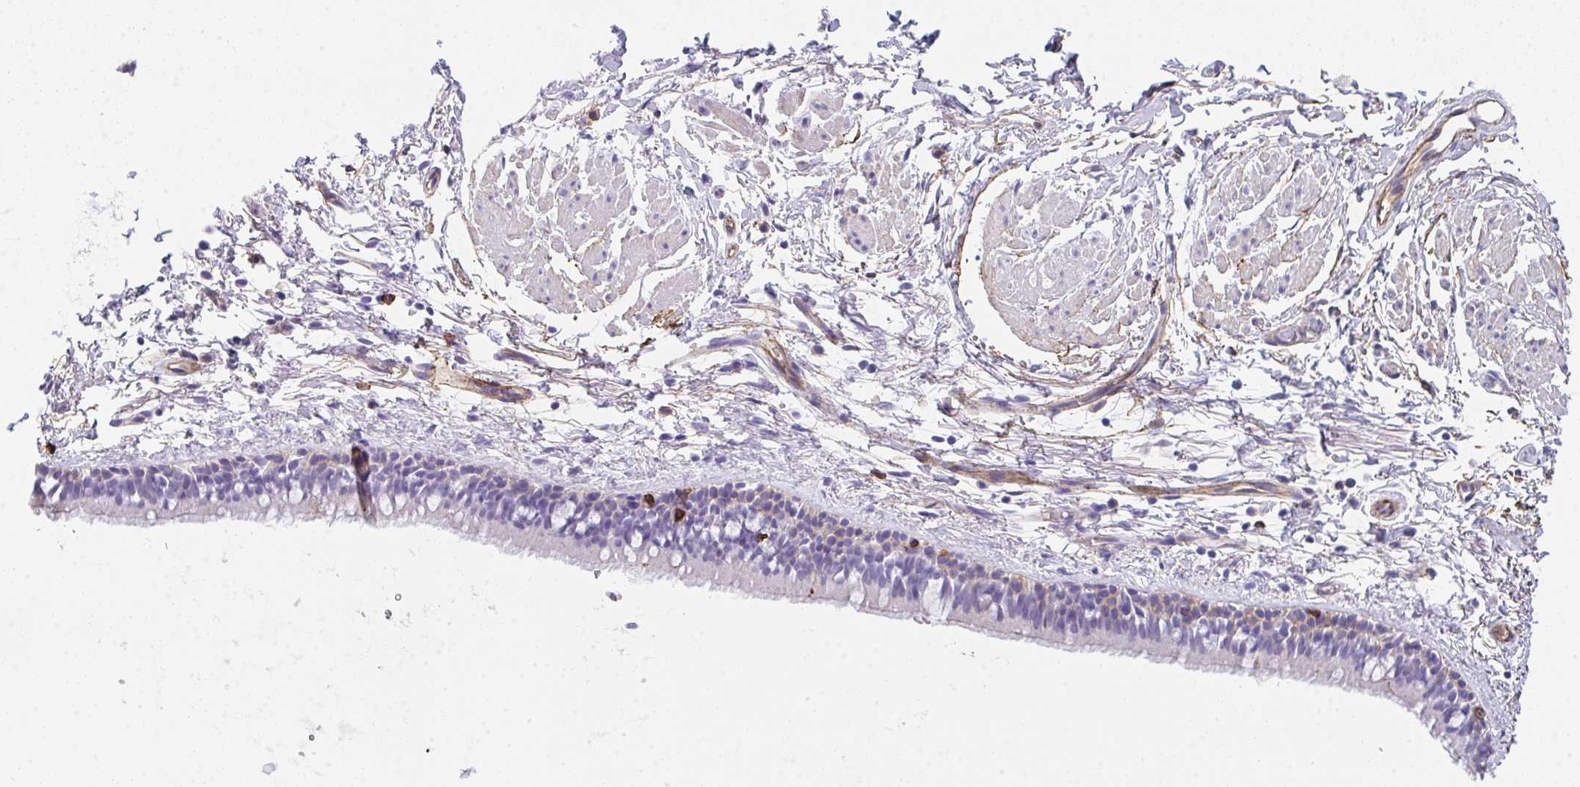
{"staining": {"intensity": "weak", "quantity": "<25%", "location": "cytoplasmic/membranous"}, "tissue": "bronchus", "cell_type": "Respiratory epithelial cells", "image_type": "normal", "snomed": [{"axis": "morphology", "description": "Normal tissue, NOS"}, {"axis": "topography", "description": "Lymph node"}, {"axis": "topography", "description": "Cartilage tissue"}, {"axis": "topography", "description": "Bronchus"}], "caption": "A high-resolution histopathology image shows immunohistochemistry staining of unremarkable bronchus, which demonstrates no significant expression in respiratory epithelial cells.", "gene": "DBN1", "patient": {"sex": "female", "age": 70}}